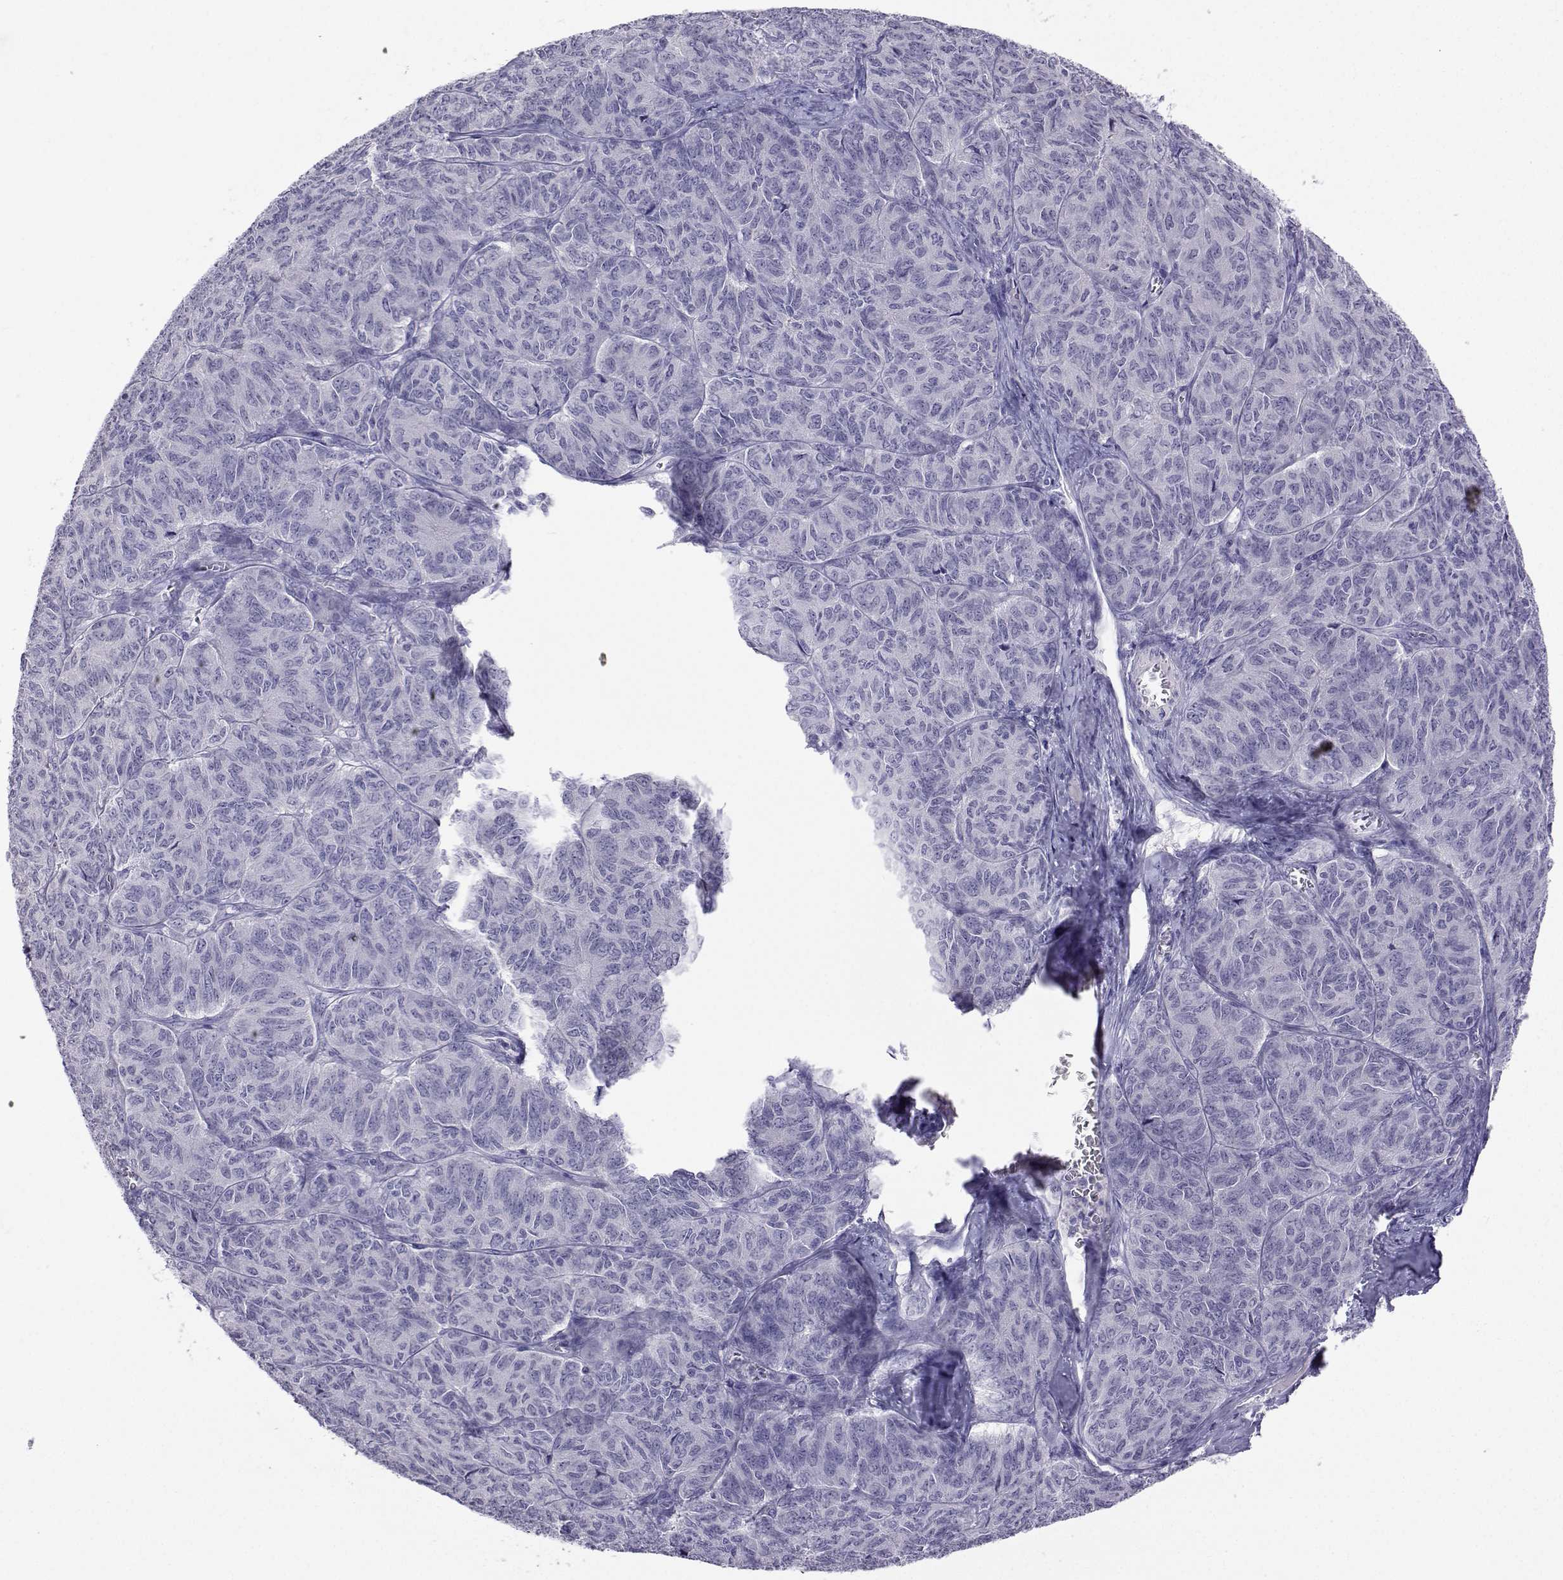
{"staining": {"intensity": "negative", "quantity": "none", "location": "none"}, "tissue": "ovarian cancer", "cell_type": "Tumor cells", "image_type": "cancer", "snomed": [{"axis": "morphology", "description": "Carcinoma, endometroid"}, {"axis": "topography", "description": "Ovary"}], "caption": "Ovarian endometroid carcinoma stained for a protein using immunohistochemistry reveals no positivity tumor cells.", "gene": "PLIN4", "patient": {"sex": "female", "age": 80}}